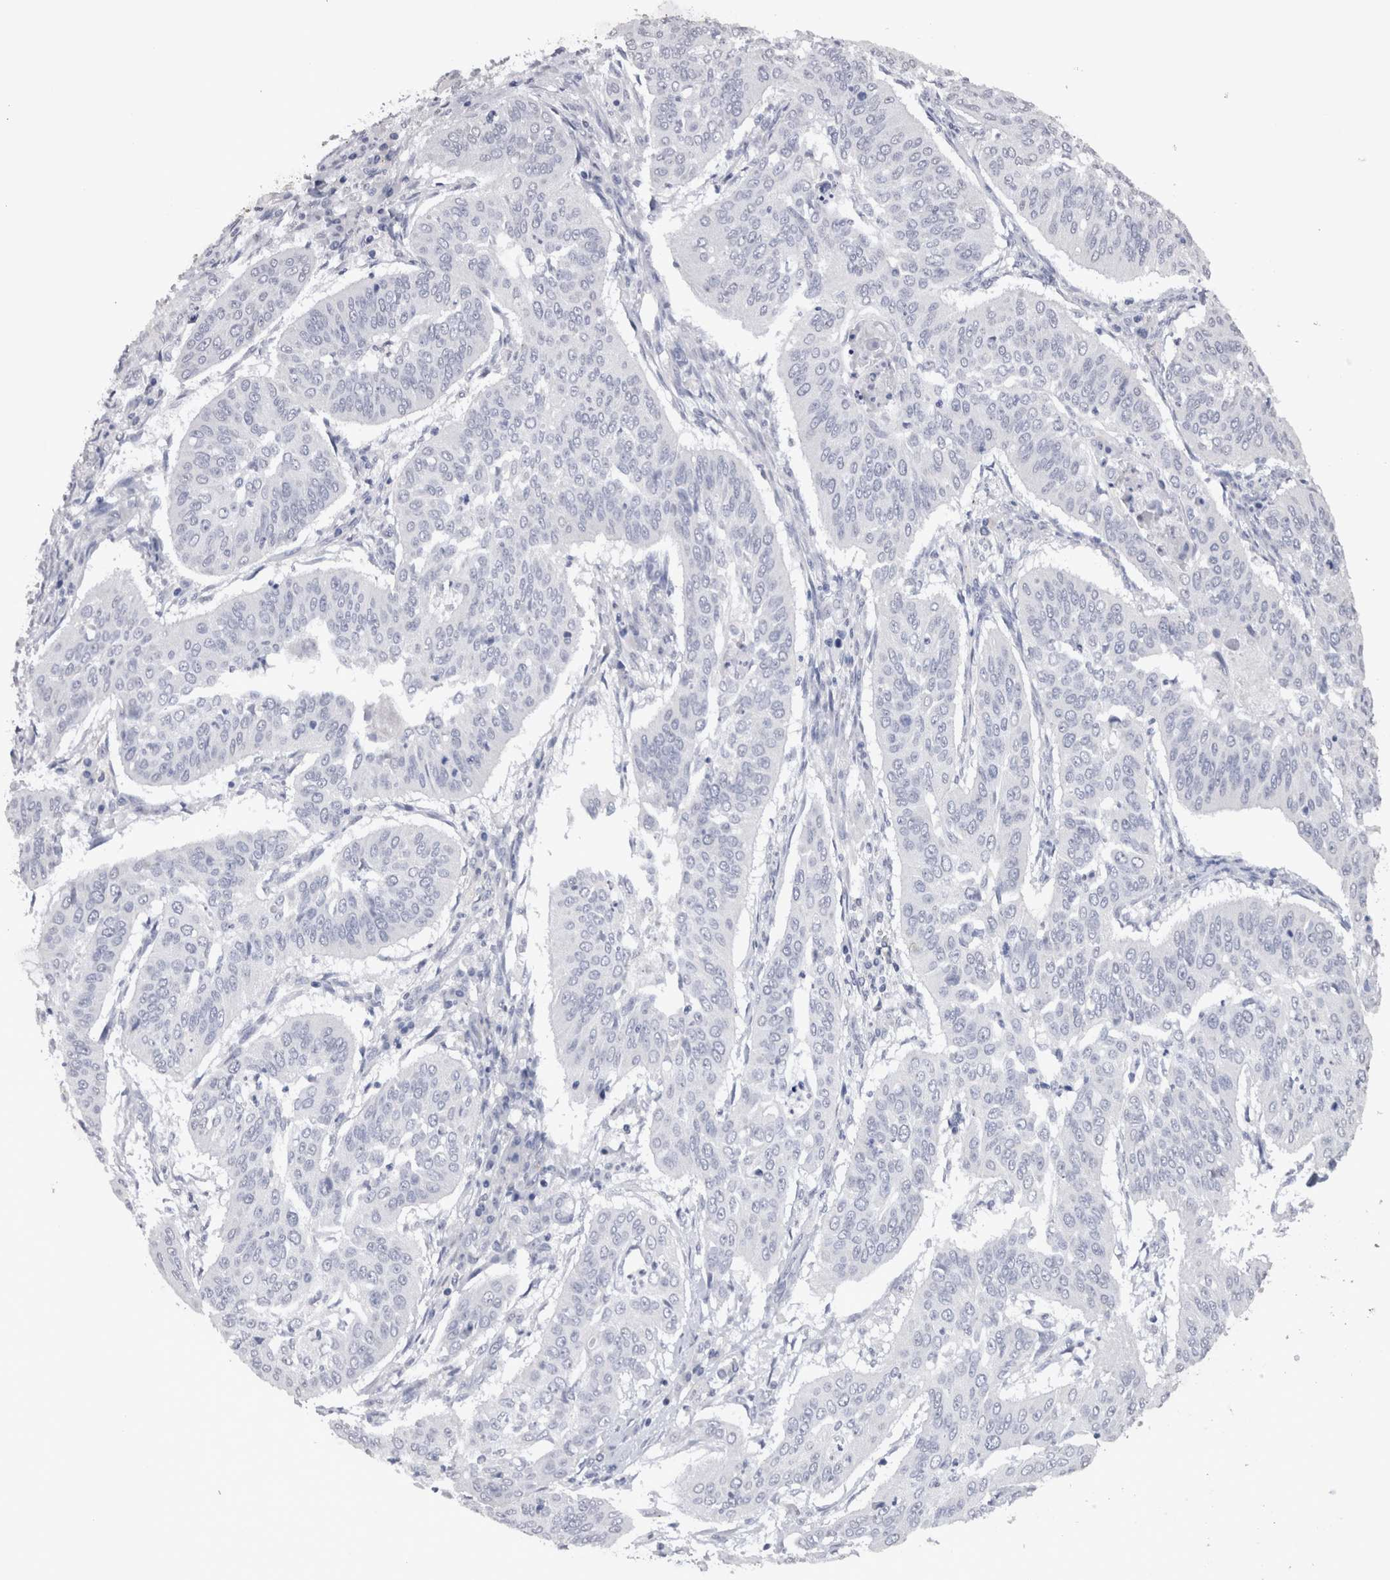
{"staining": {"intensity": "negative", "quantity": "none", "location": "none"}, "tissue": "cervical cancer", "cell_type": "Tumor cells", "image_type": "cancer", "snomed": [{"axis": "morphology", "description": "Normal tissue, NOS"}, {"axis": "morphology", "description": "Squamous cell carcinoma, NOS"}, {"axis": "topography", "description": "Cervix"}], "caption": "Immunohistochemistry (IHC) photomicrograph of neoplastic tissue: human cervical cancer stained with DAB exhibits no significant protein staining in tumor cells. (Immunohistochemistry, brightfield microscopy, high magnification).", "gene": "CDH6", "patient": {"sex": "female", "age": 39}}